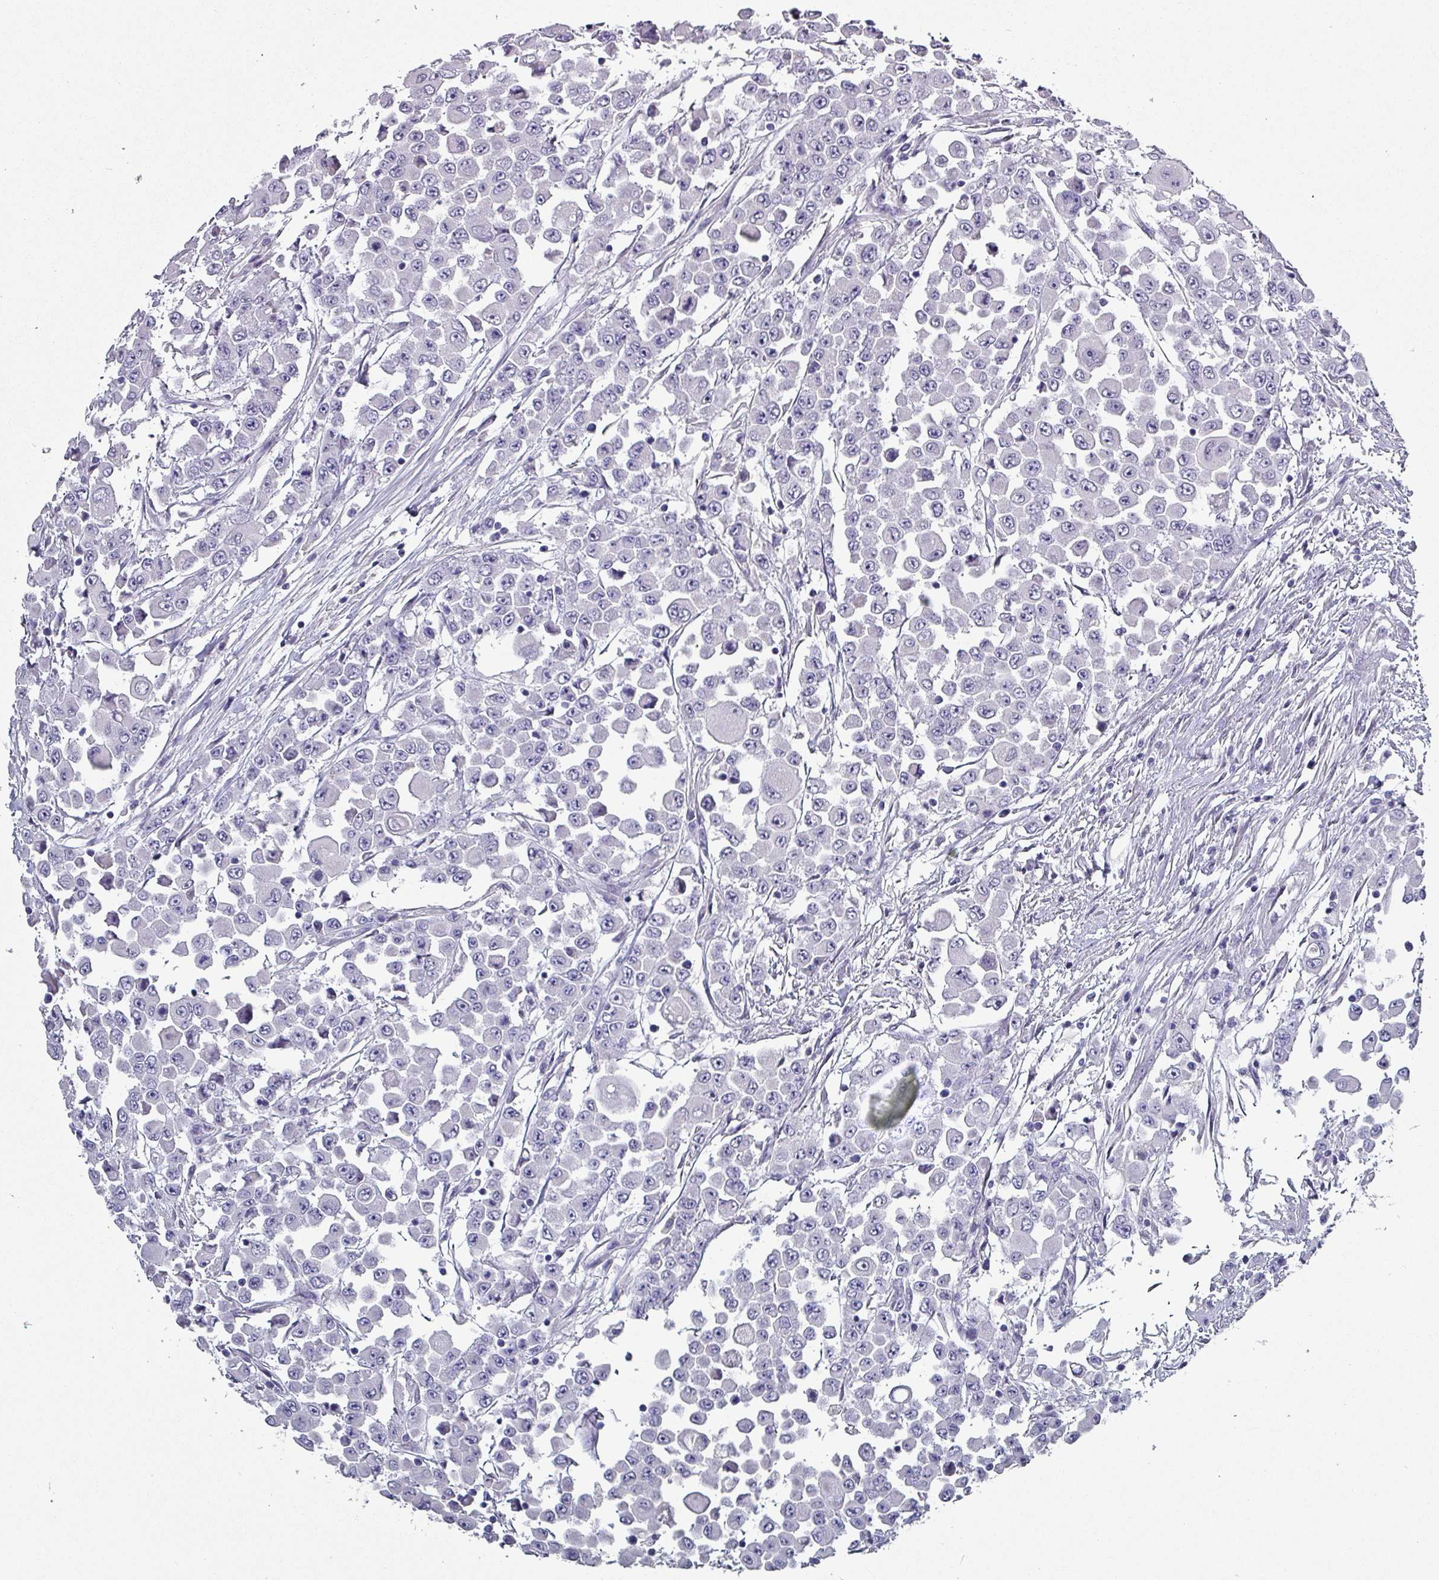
{"staining": {"intensity": "negative", "quantity": "none", "location": "none"}, "tissue": "colorectal cancer", "cell_type": "Tumor cells", "image_type": "cancer", "snomed": [{"axis": "morphology", "description": "Adenocarcinoma, NOS"}, {"axis": "topography", "description": "Colon"}], "caption": "Micrograph shows no significant protein staining in tumor cells of colorectal adenocarcinoma.", "gene": "INS-IGF2", "patient": {"sex": "male", "age": 51}}